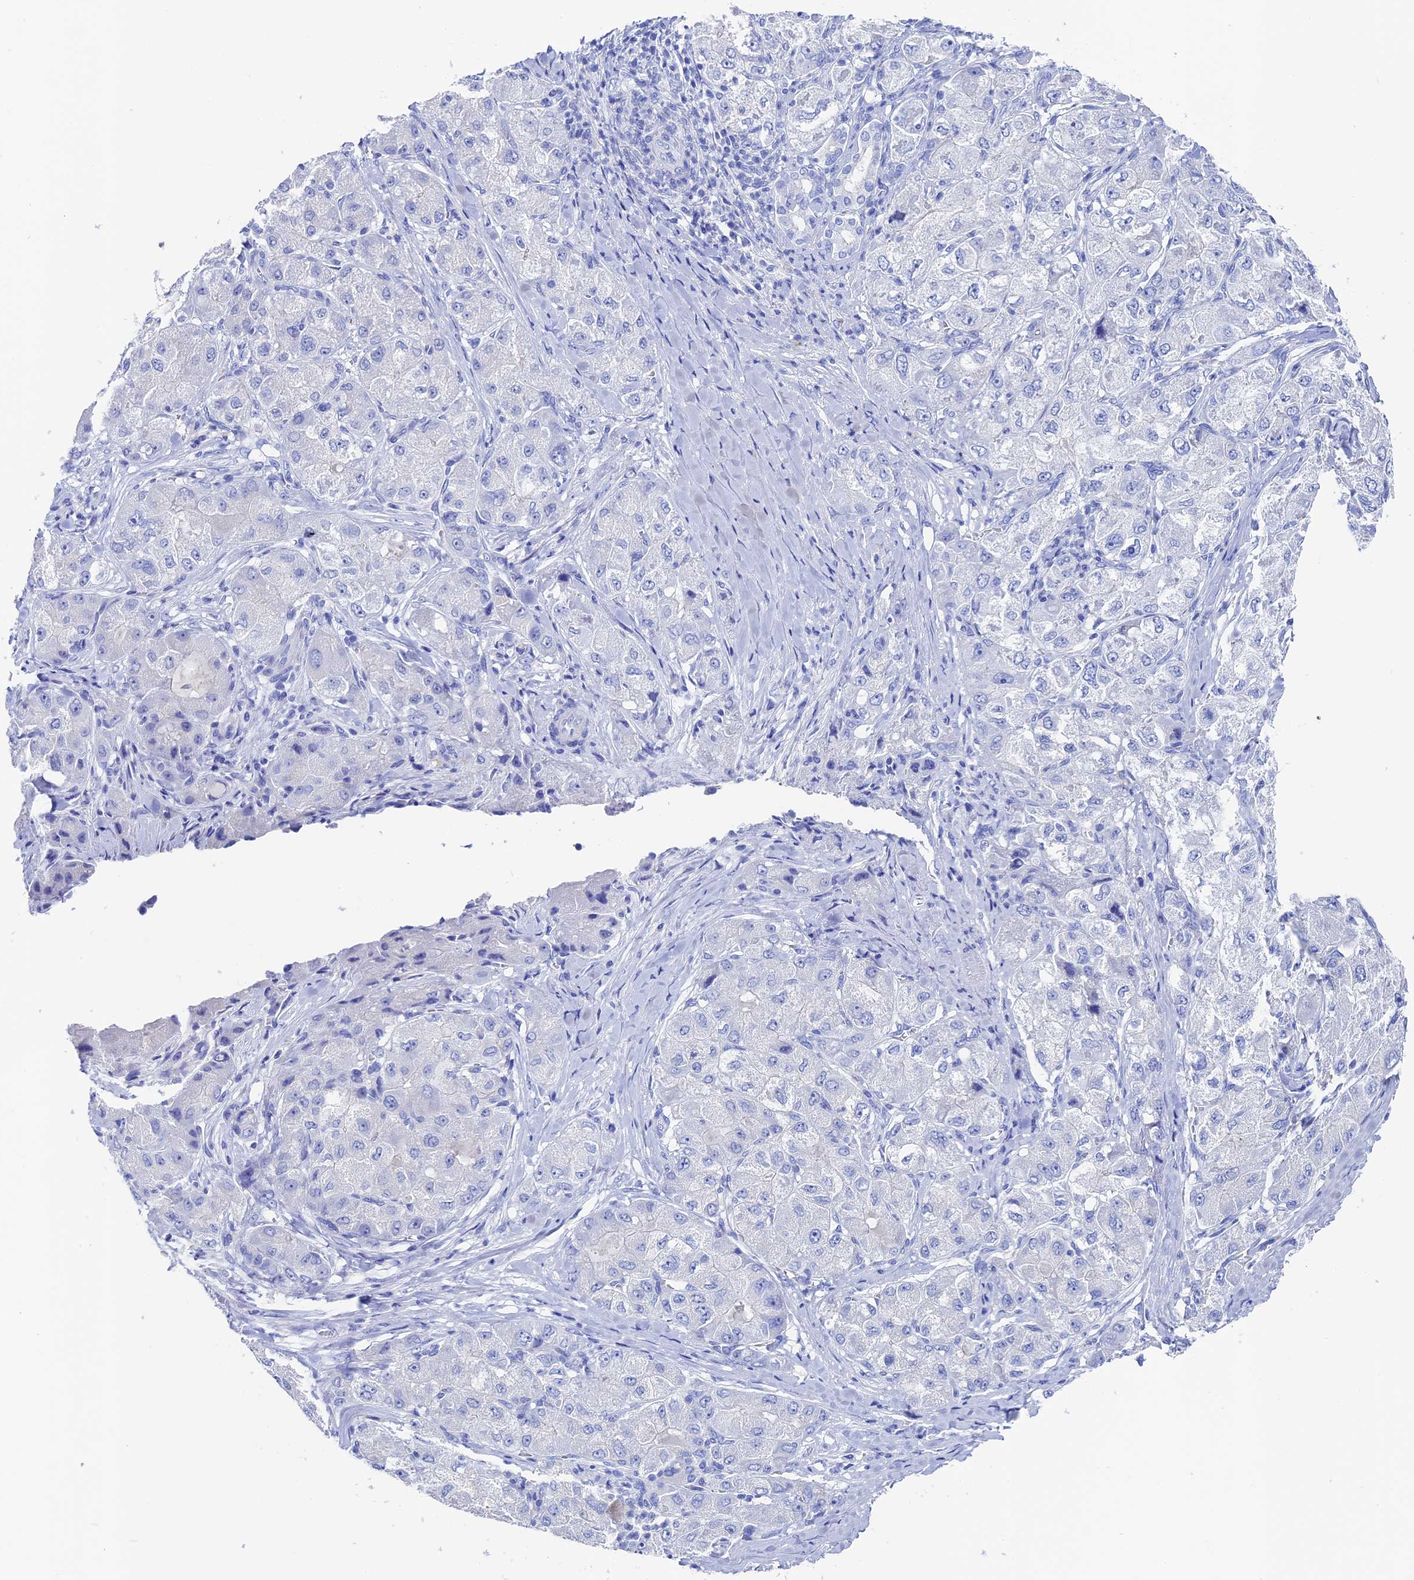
{"staining": {"intensity": "negative", "quantity": "none", "location": "none"}, "tissue": "liver cancer", "cell_type": "Tumor cells", "image_type": "cancer", "snomed": [{"axis": "morphology", "description": "Carcinoma, Hepatocellular, NOS"}, {"axis": "topography", "description": "Liver"}], "caption": "This is a histopathology image of immunohistochemistry staining of liver hepatocellular carcinoma, which shows no positivity in tumor cells.", "gene": "UNC119", "patient": {"sex": "male", "age": 80}}